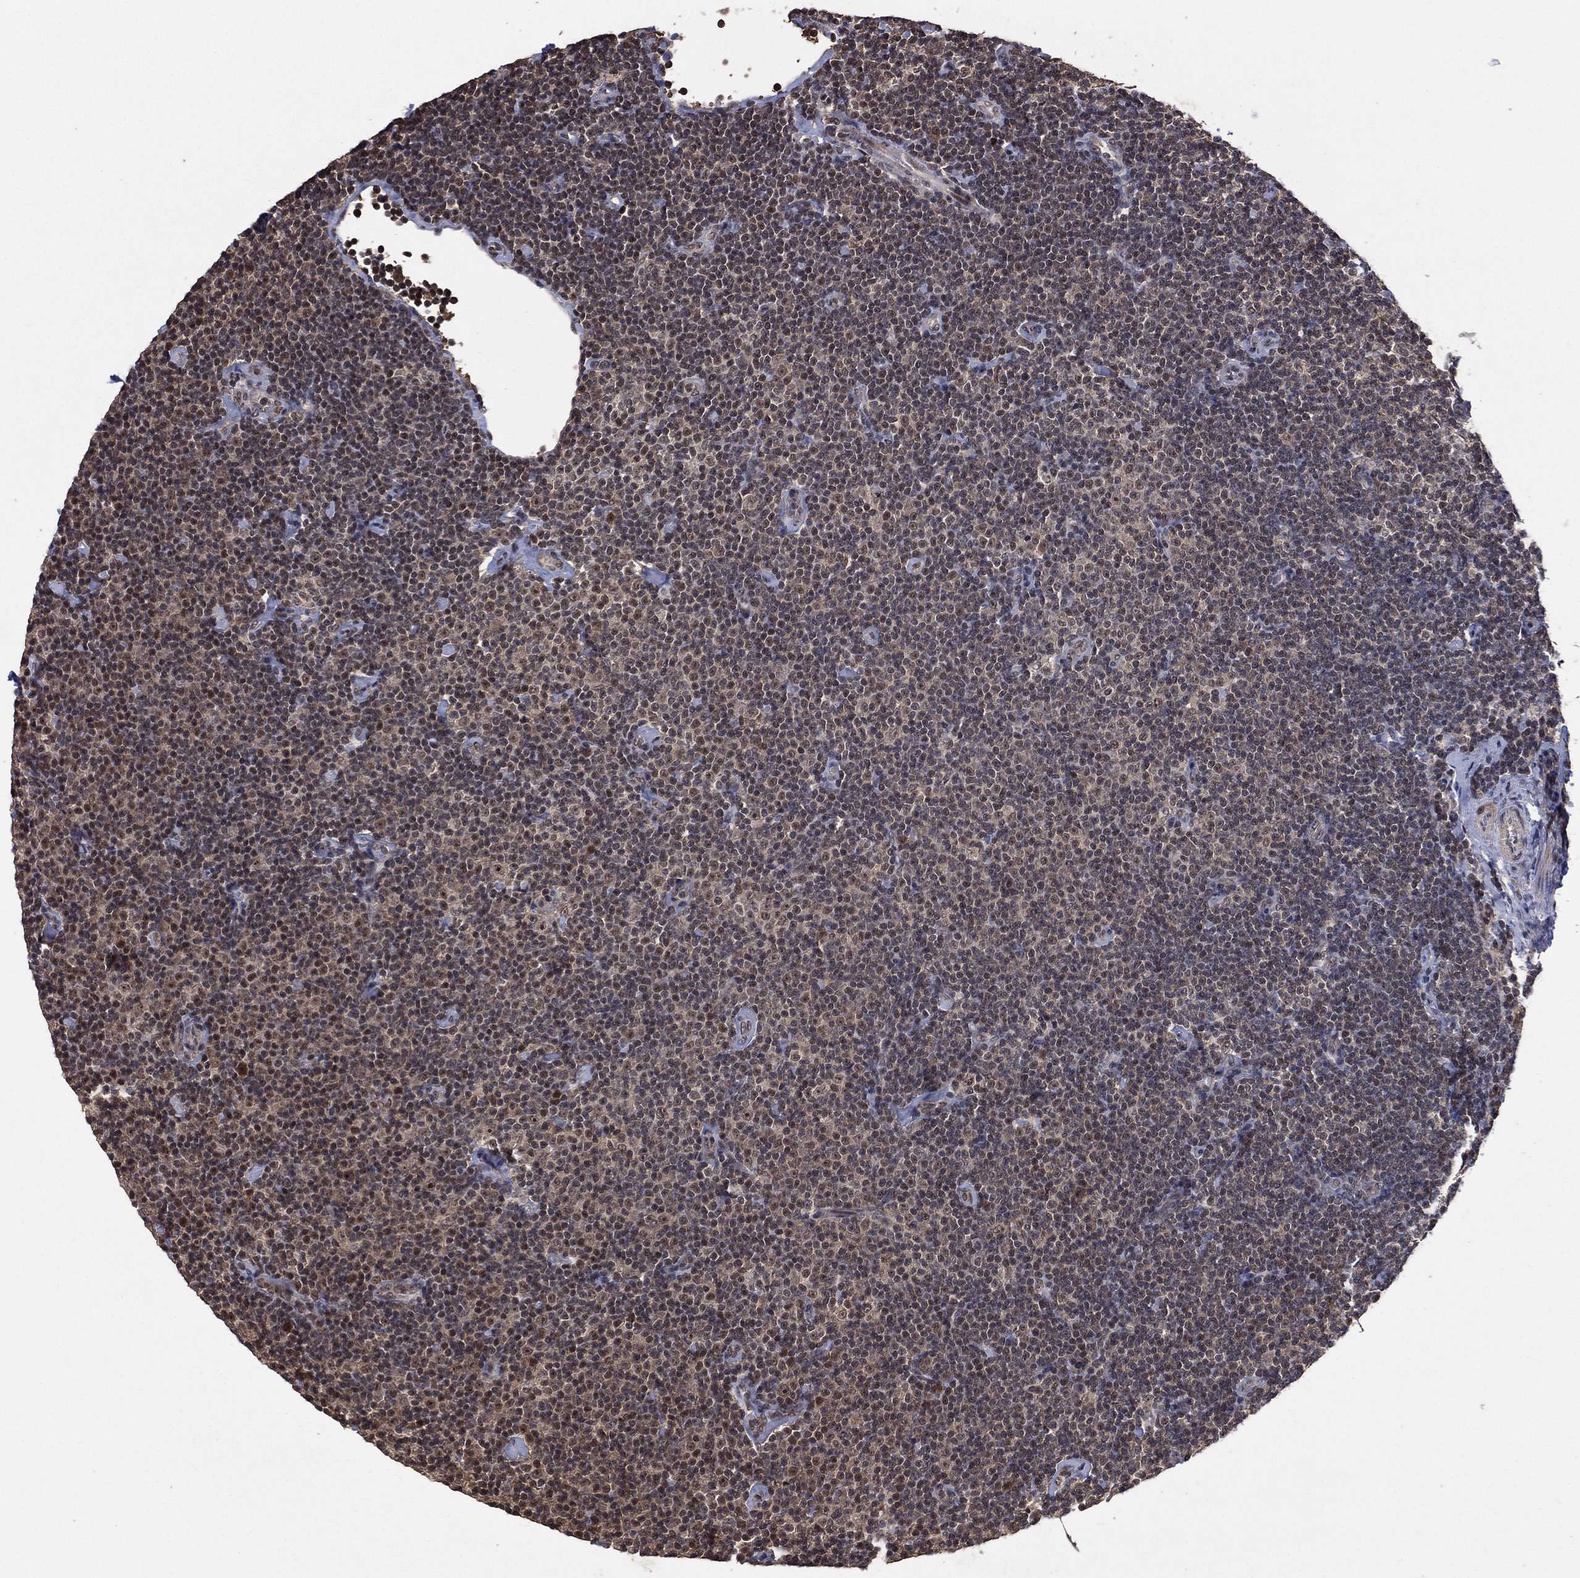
{"staining": {"intensity": "weak", "quantity": "<25%", "location": "cytoplasmic/membranous,nuclear"}, "tissue": "lymphoma", "cell_type": "Tumor cells", "image_type": "cancer", "snomed": [{"axis": "morphology", "description": "Malignant lymphoma, non-Hodgkin's type, Low grade"}, {"axis": "topography", "description": "Lymph node"}], "caption": "Tumor cells are negative for brown protein staining in malignant lymphoma, non-Hodgkin's type (low-grade).", "gene": "NELFCD", "patient": {"sex": "male", "age": 81}}